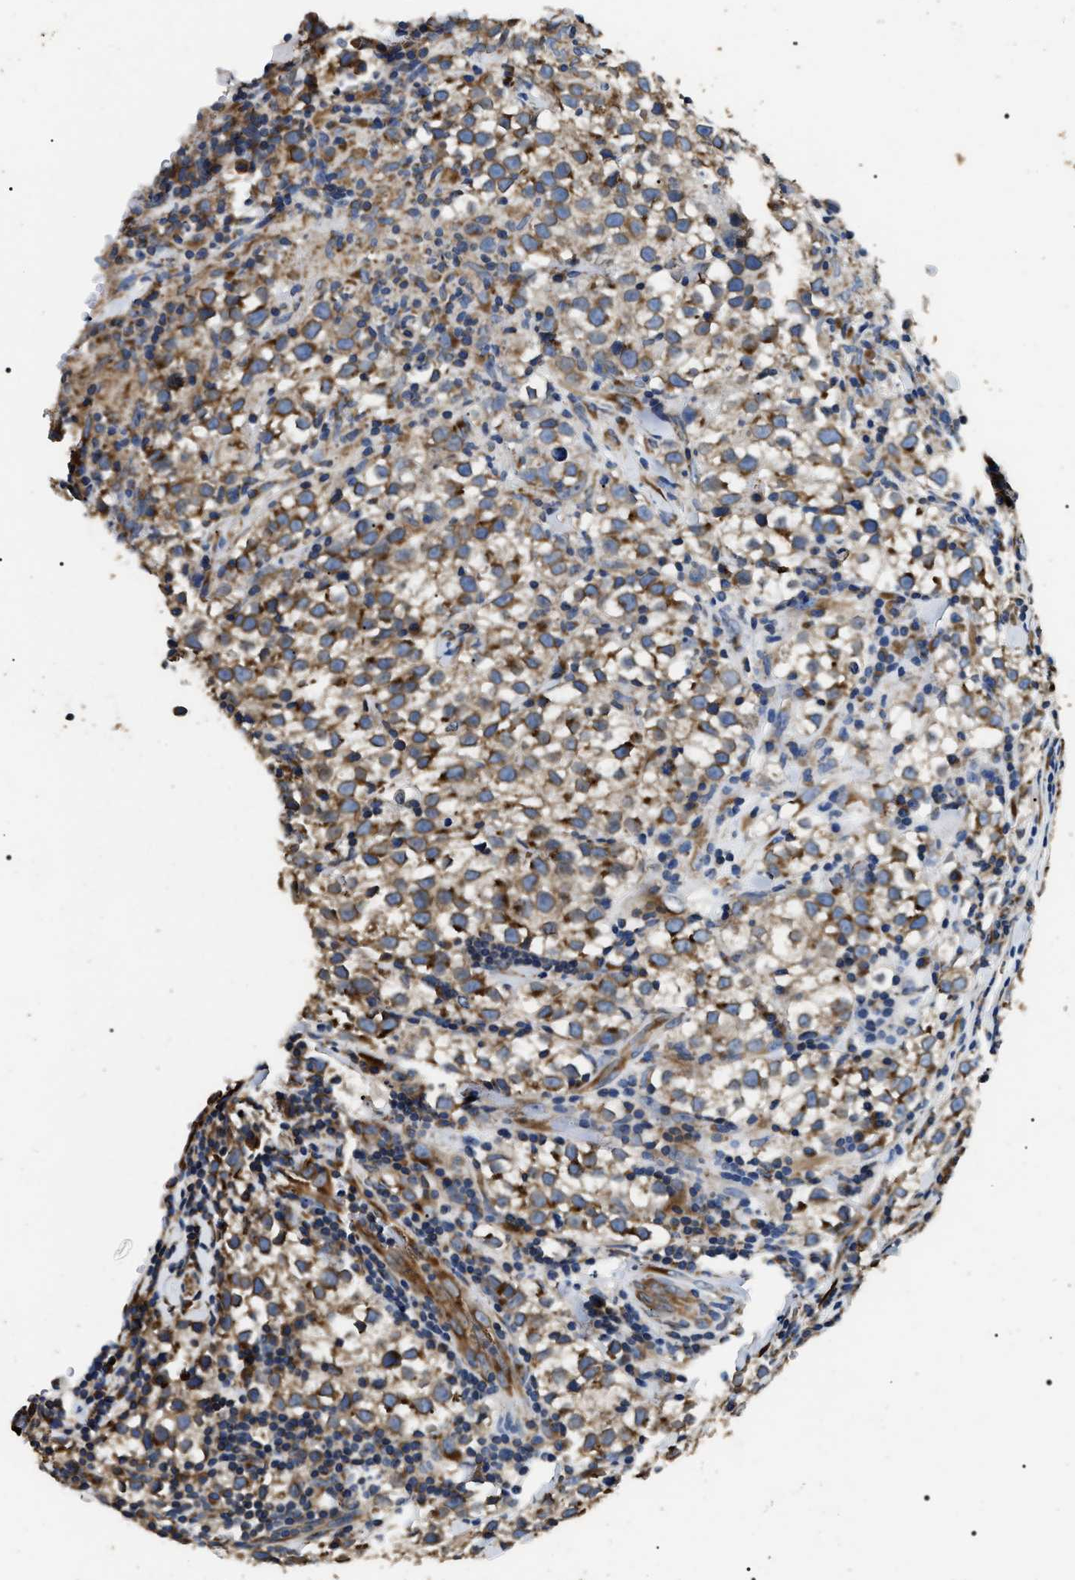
{"staining": {"intensity": "strong", "quantity": ">75%", "location": "cytoplasmic/membranous"}, "tissue": "testis cancer", "cell_type": "Tumor cells", "image_type": "cancer", "snomed": [{"axis": "morphology", "description": "Seminoma, NOS"}, {"axis": "morphology", "description": "Carcinoma, Embryonal, NOS"}, {"axis": "topography", "description": "Testis"}], "caption": "Testis cancer tissue shows strong cytoplasmic/membranous expression in approximately >75% of tumor cells", "gene": "KTN1", "patient": {"sex": "male", "age": 36}}